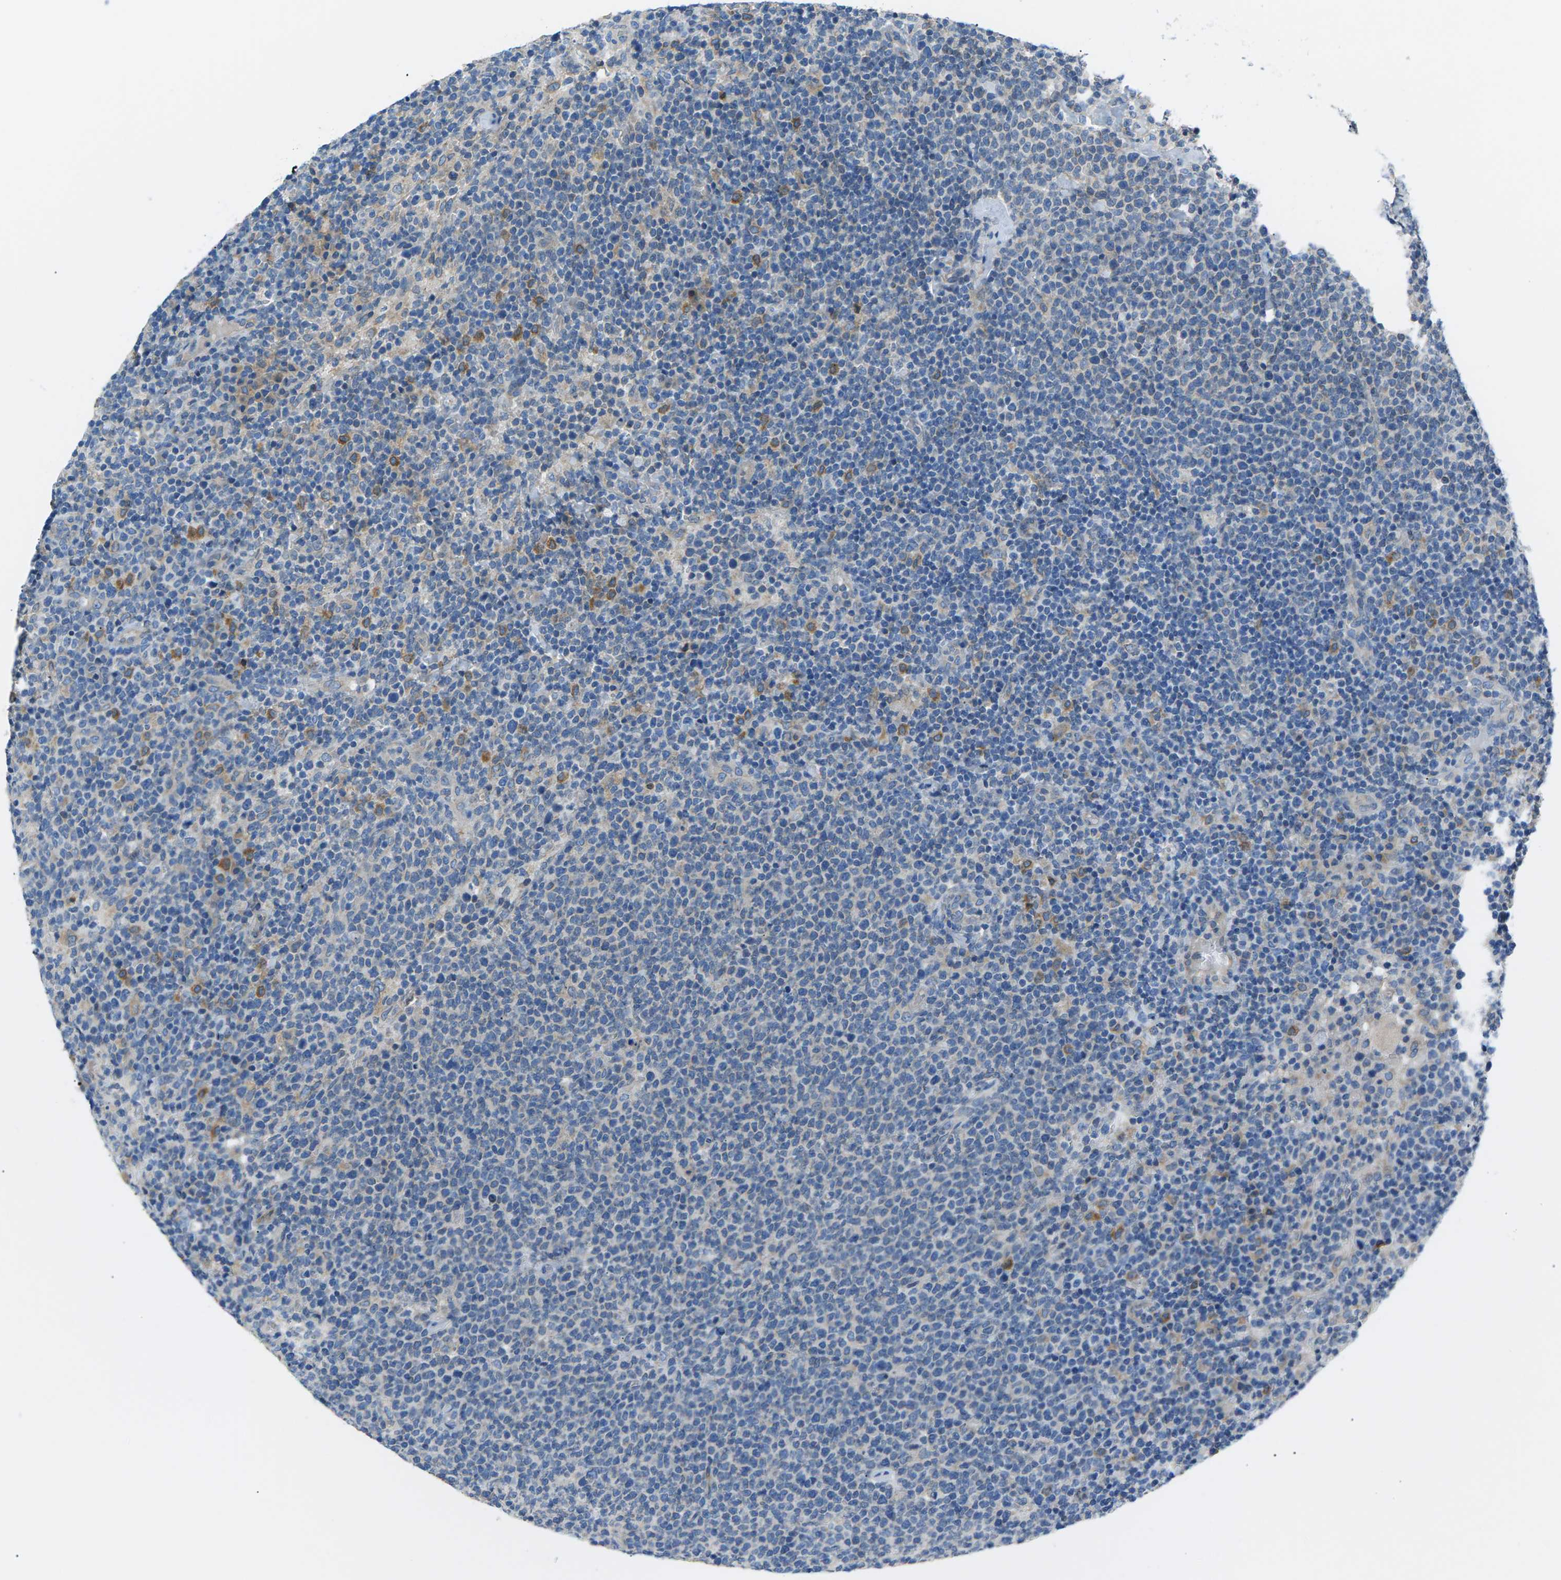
{"staining": {"intensity": "weak", "quantity": "25%-75%", "location": "cytoplasmic/membranous"}, "tissue": "lymphoma", "cell_type": "Tumor cells", "image_type": "cancer", "snomed": [{"axis": "morphology", "description": "Malignant lymphoma, non-Hodgkin's type, High grade"}, {"axis": "topography", "description": "Lymph node"}], "caption": "Immunohistochemical staining of human lymphoma demonstrates low levels of weak cytoplasmic/membranous protein expression in approximately 25%-75% of tumor cells.", "gene": "ZDHHC24", "patient": {"sex": "male", "age": 61}}